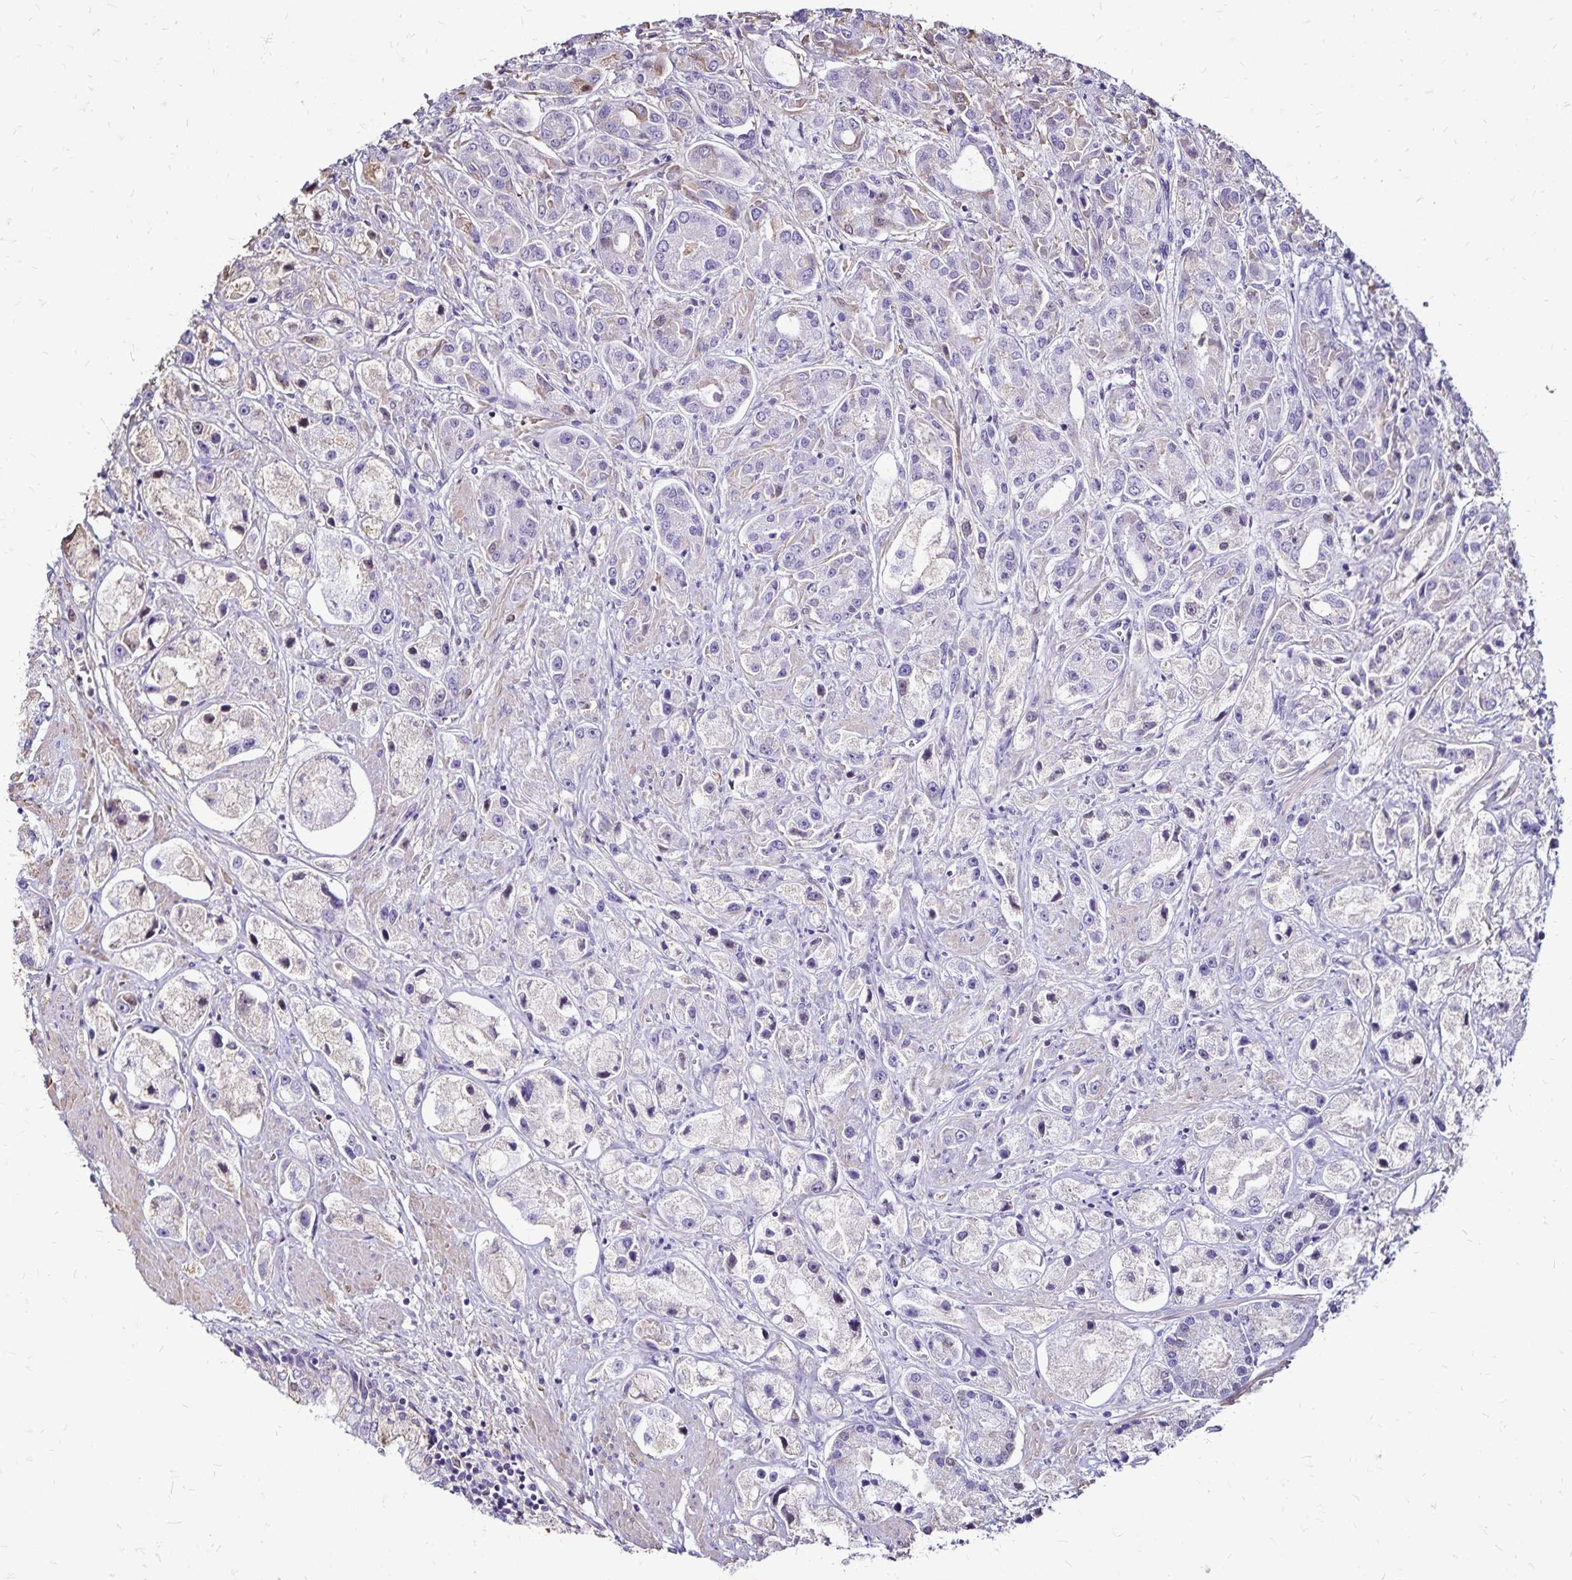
{"staining": {"intensity": "weak", "quantity": "<25%", "location": "cytoplasmic/membranous"}, "tissue": "prostate cancer", "cell_type": "Tumor cells", "image_type": "cancer", "snomed": [{"axis": "morphology", "description": "Adenocarcinoma, High grade"}, {"axis": "topography", "description": "Prostate"}], "caption": "There is no significant staining in tumor cells of prostate adenocarcinoma (high-grade).", "gene": "KISS1", "patient": {"sex": "male", "age": 67}}